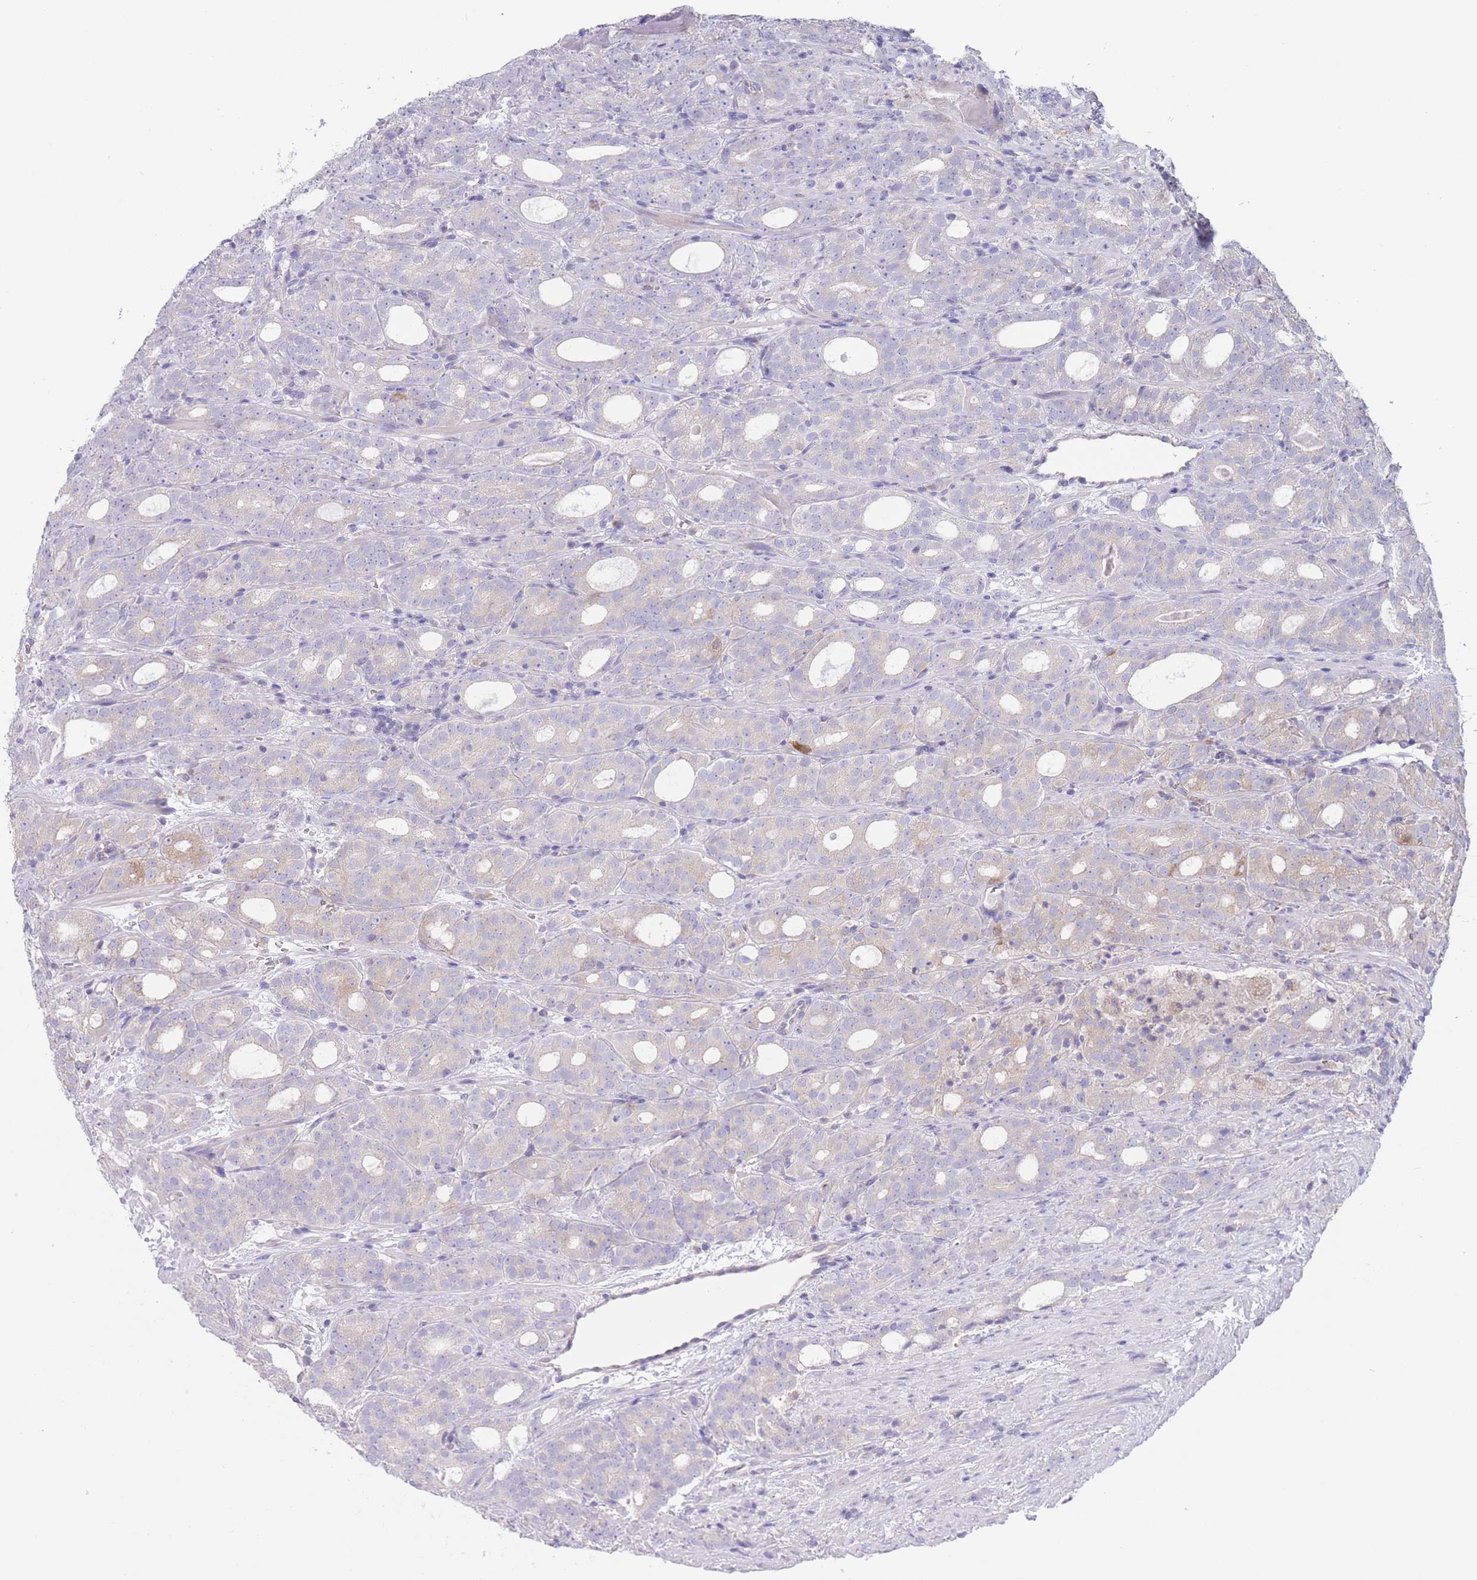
{"staining": {"intensity": "negative", "quantity": "none", "location": "none"}, "tissue": "prostate cancer", "cell_type": "Tumor cells", "image_type": "cancer", "snomed": [{"axis": "morphology", "description": "Adenocarcinoma, High grade"}, {"axis": "topography", "description": "Prostate"}], "caption": "High power microscopy histopathology image of an immunohistochemistry (IHC) micrograph of prostate cancer (adenocarcinoma (high-grade)), revealing no significant expression in tumor cells. The staining is performed using DAB (3,3'-diaminobenzidine) brown chromogen with nuclei counter-stained in using hematoxylin.", "gene": "ALS2CL", "patient": {"sex": "male", "age": 64}}